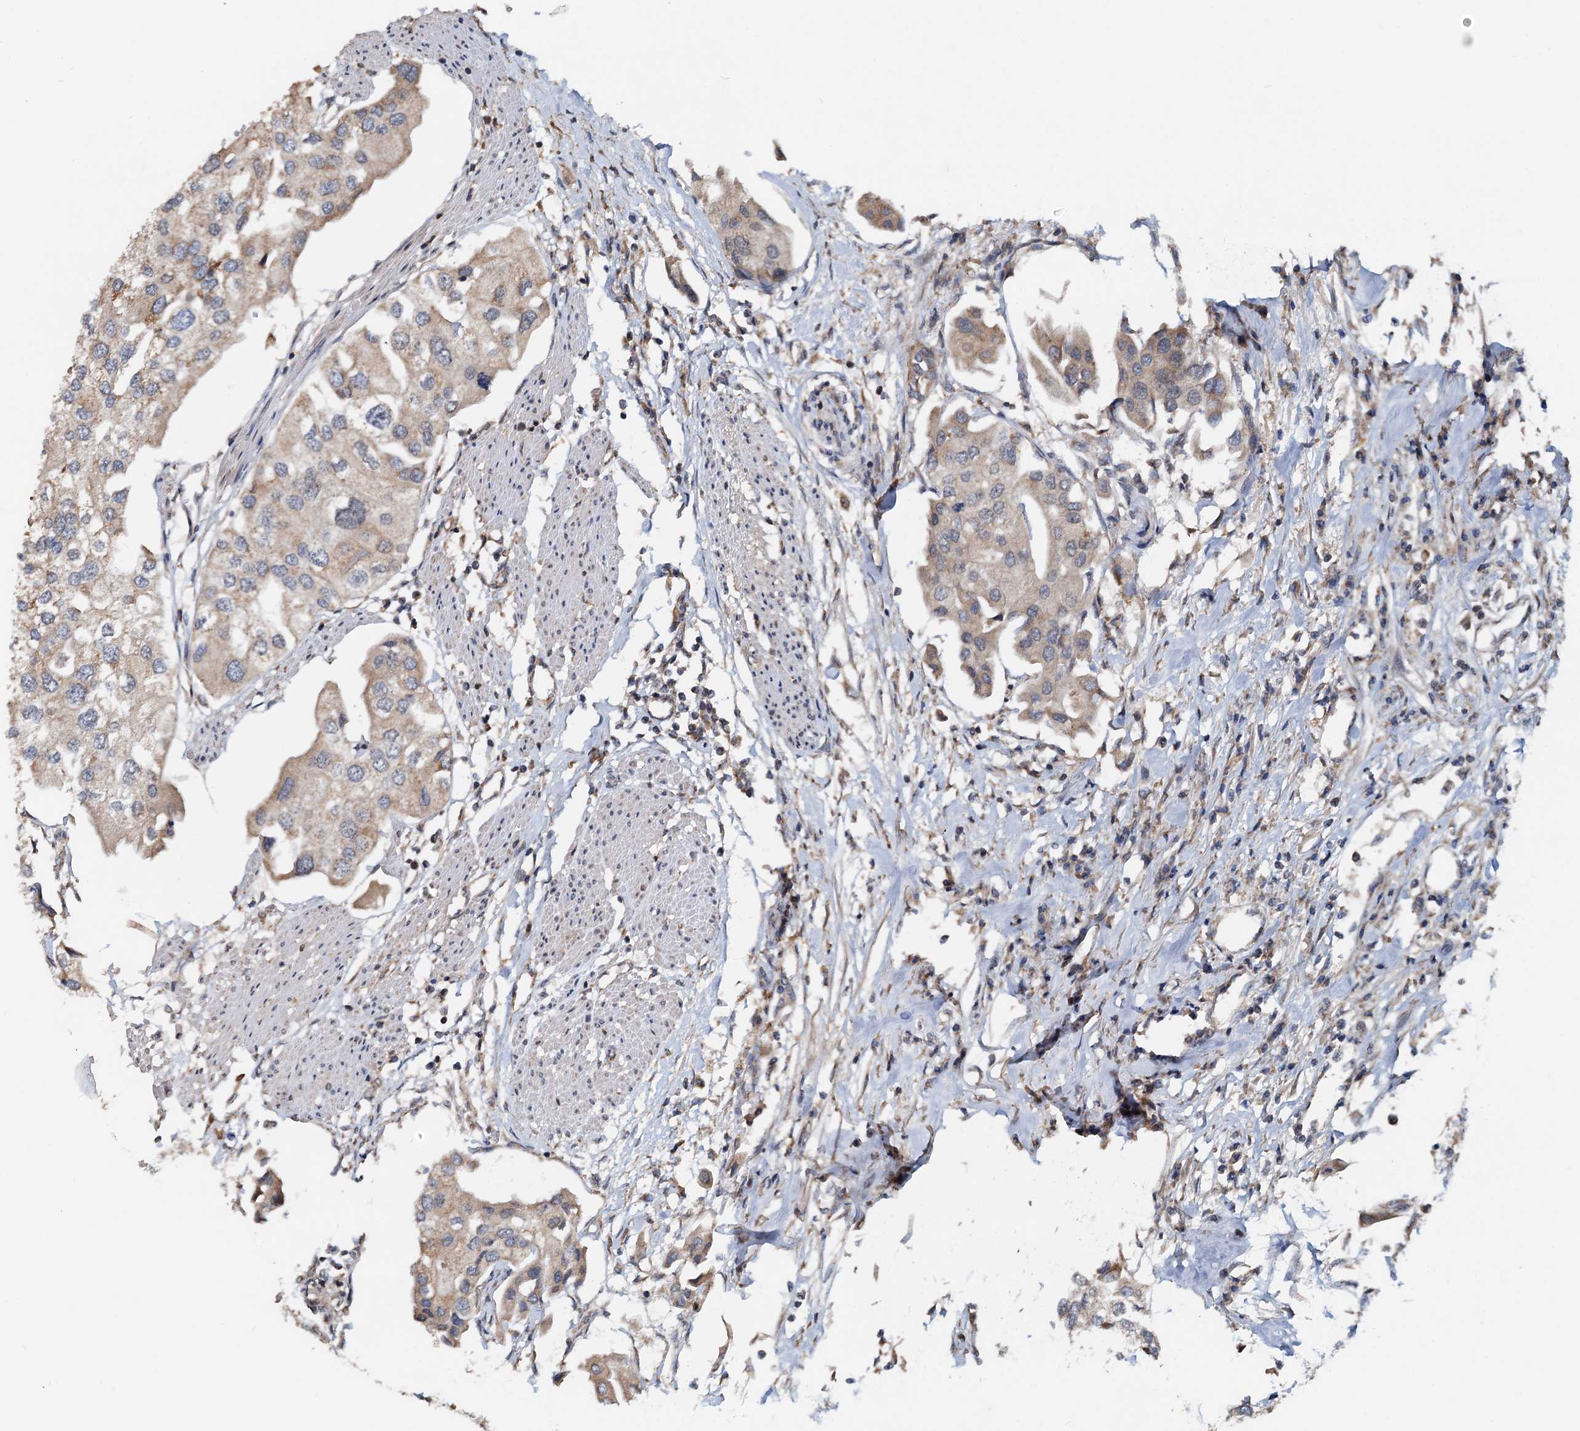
{"staining": {"intensity": "weak", "quantity": "25%-75%", "location": "cytoplasmic/membranous"}, "tissue": "urothelial cancer", "cell_type": "Tumor cells", "image_type": "cancer", "snomed": [{"axis": "morphology", "description": "Urothelial carcinoma, High grade"}, {"axis": "topography", "description": "Urinary bladder"}], "caption": "Urothelial cancer tissue displays weak cytoplasmic/membranous expression in approximately 25%-75% of tumor cells", "gene": "MCMBP", "patient": {"sex": "male", "age": 64}}